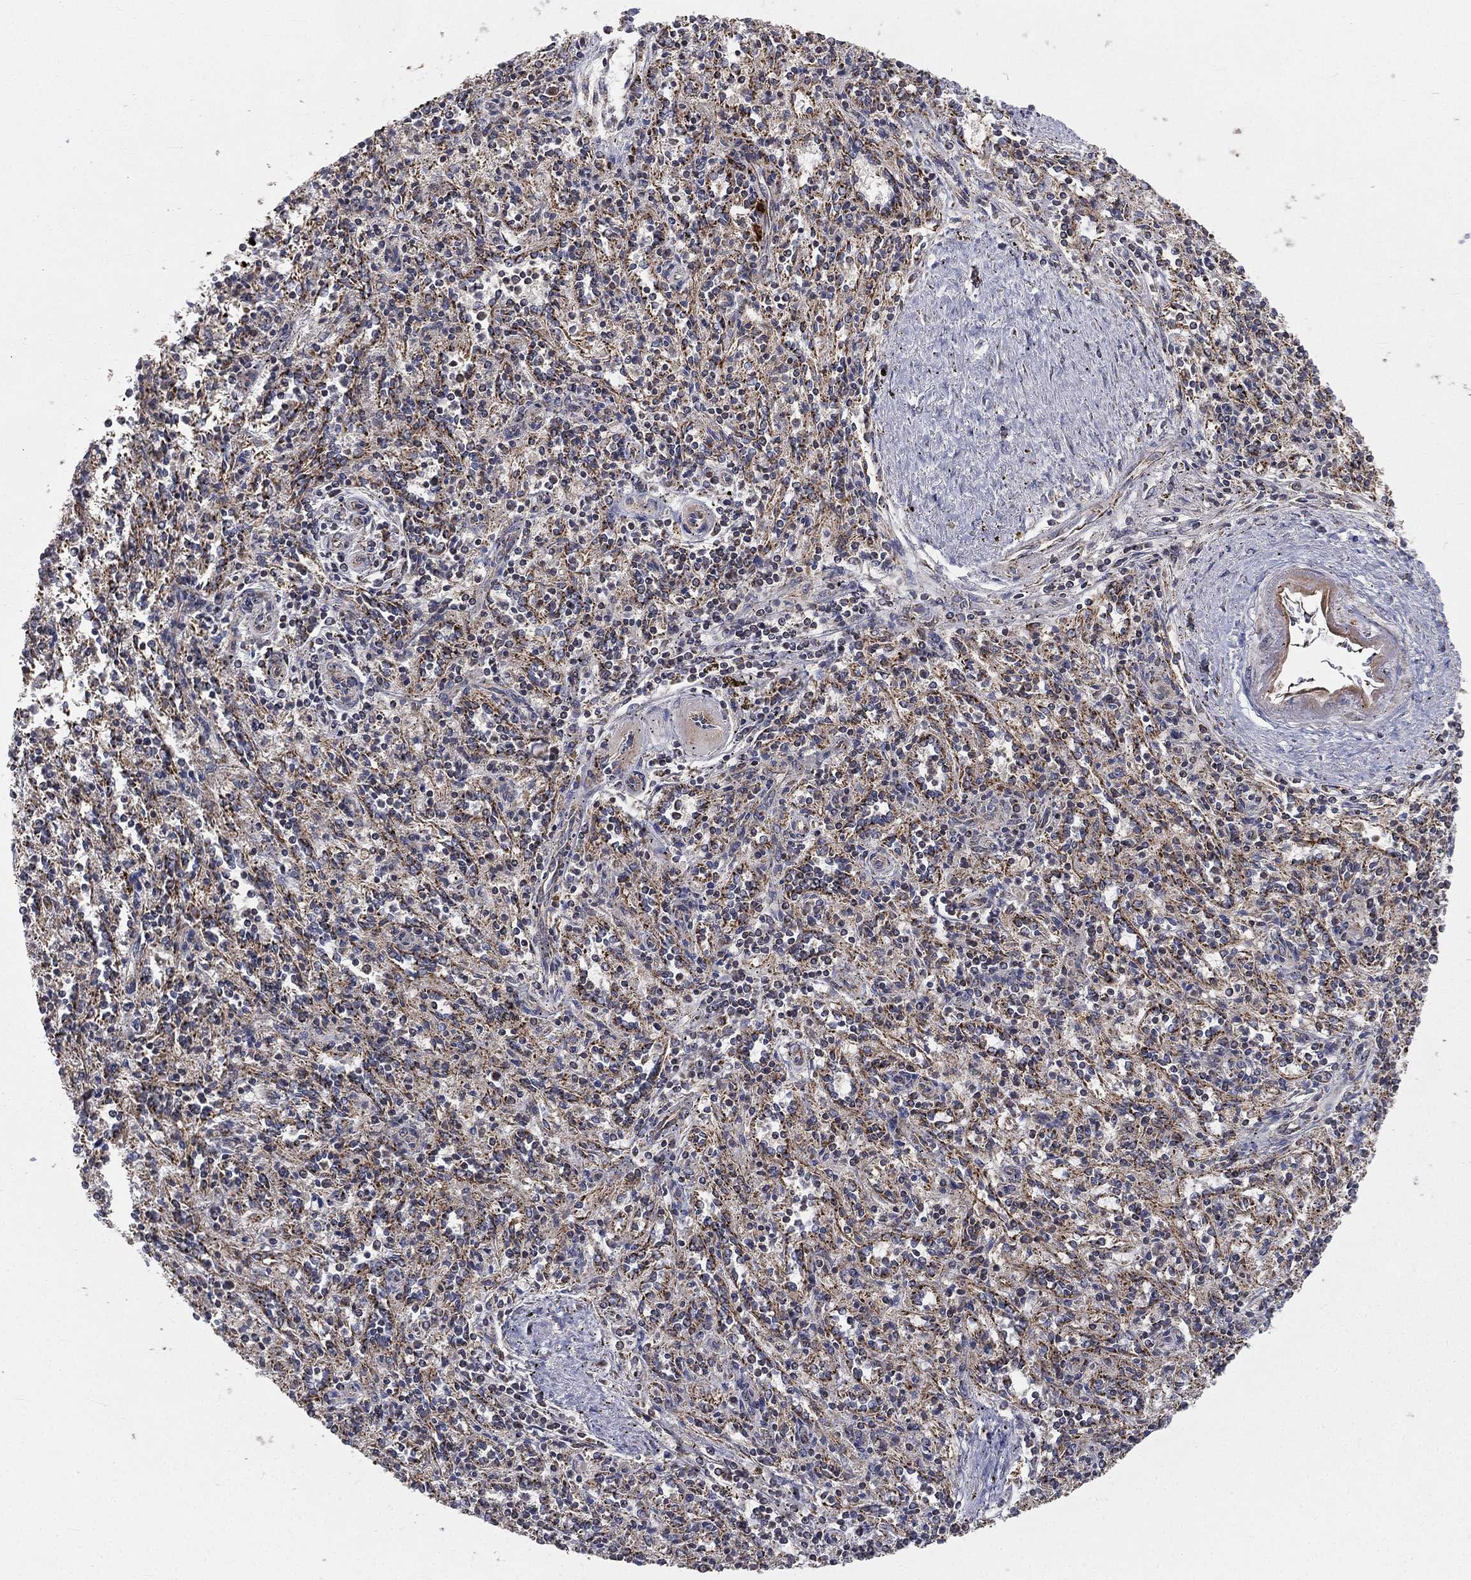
{"staining": {"intensity": "moderate", "quantity": "<25%", "location": "cytoplasmic/membranous"}, "tissue": "spleen", "cell_type": "Cells in red pulp", "image_type": "normal", "snomed": [{"axis": "morphology", "description": "Normal tissue, NOS"}, {"axis": "topography", "description": "Spleen"}], "caption": "High-magnification brightfield microscopy of unremarkable spleen stained with DAB (3,3'-diaminobenzidine) (brown) and counterstained with hematoxylin (blue). cells in red pulp exhibit moderate cytoplasmic/membranous staining is identified in about<25% of cells. Immunohistochemistry (ihc) stains the protein in brown and the nuclei are stained blue.", "gene": "RIN3", "patient": {"sex": "male", "age": 69}}